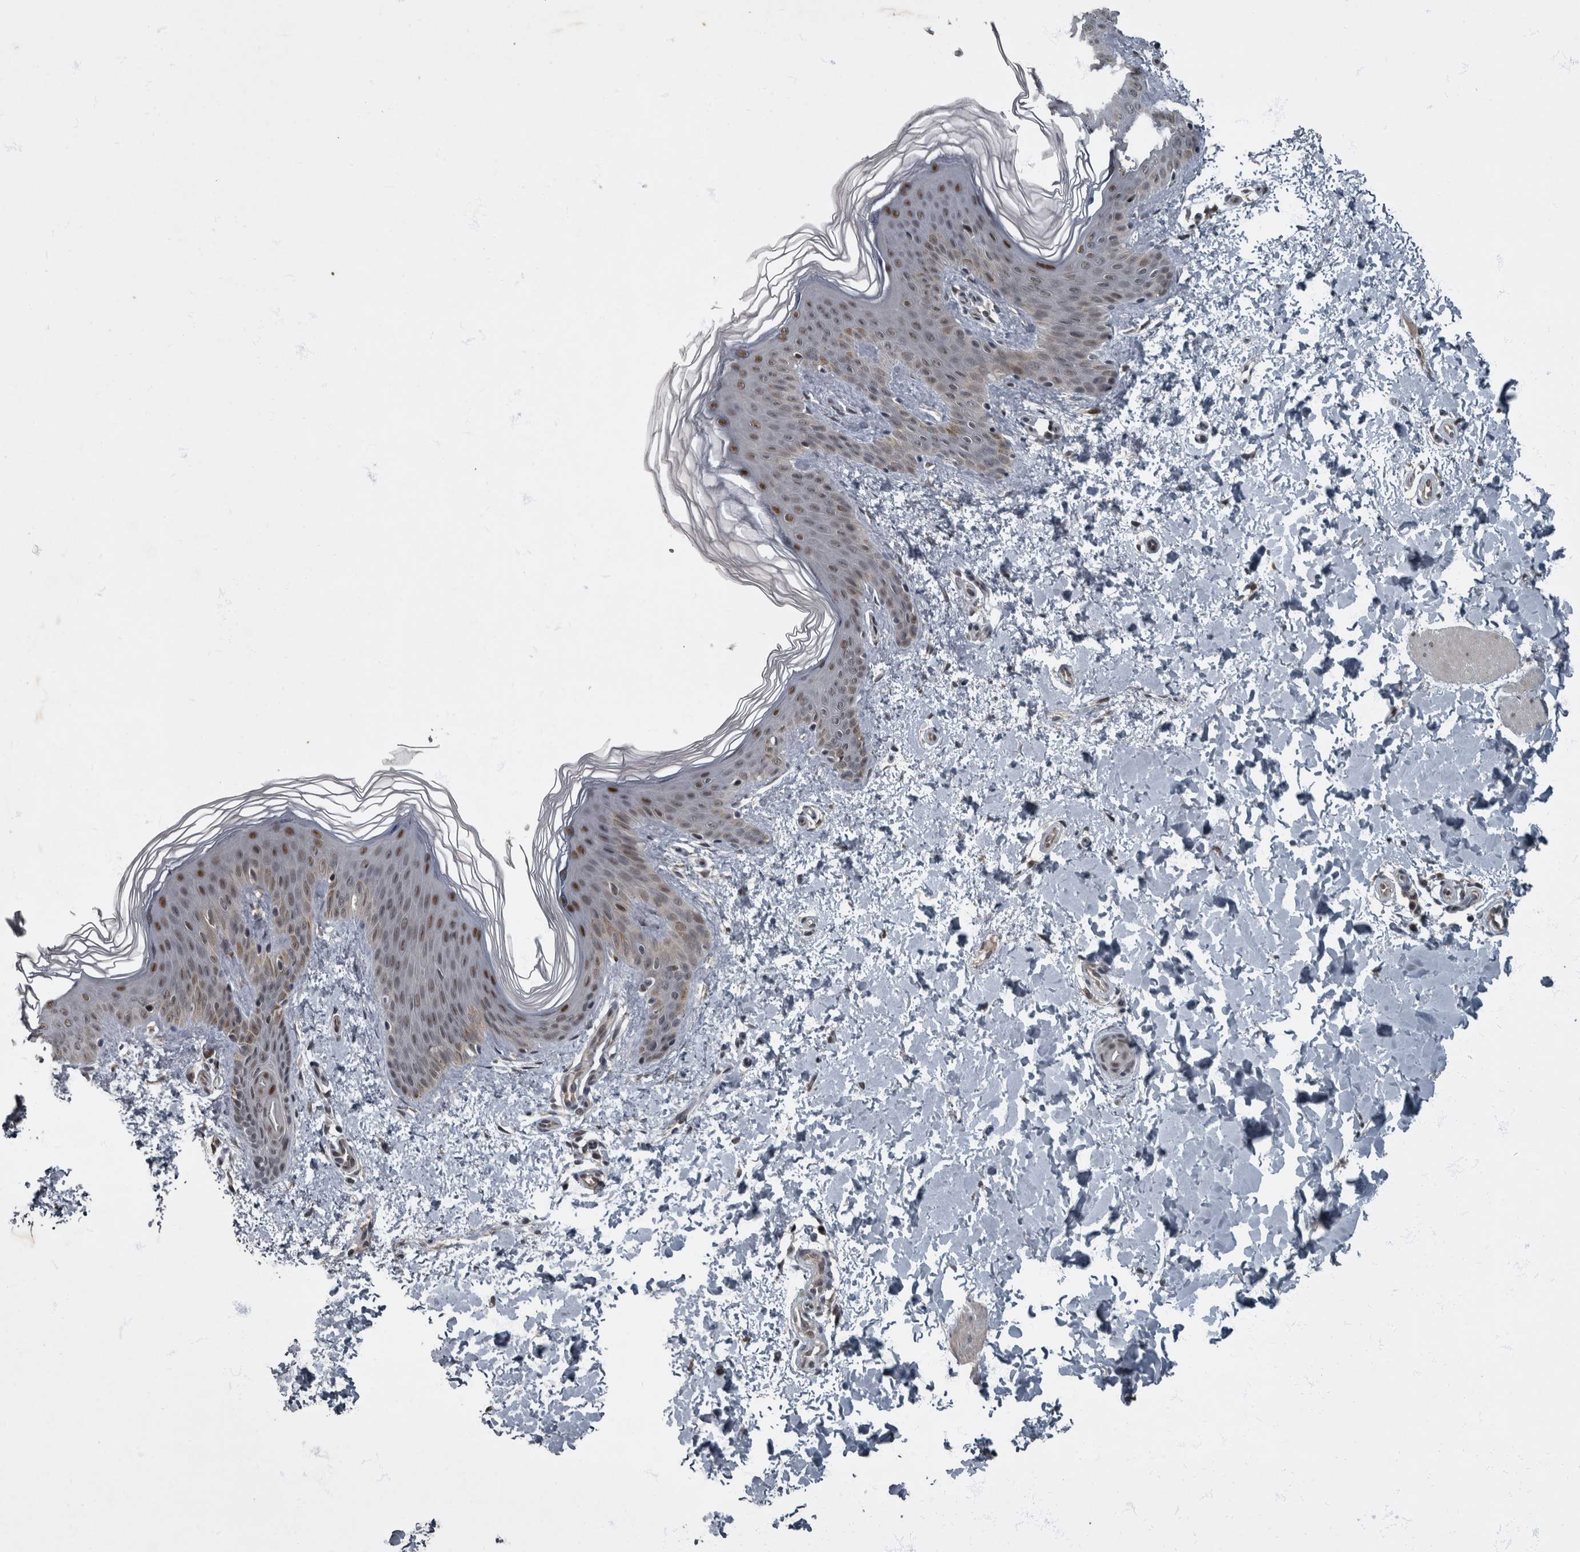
{"staining": {"intensity": "negative", "quantity": "none", "location": "none"}, "tissue": "skin", "cell_type": "Fibroblasts", "image_type": "normal", "snomed": [{"axis": "morphology", "description": "Normal tissue, NOS"}, {"axis": "morphology", "description": "Neoplasm, benign, NOS"}, {"axis": "topography", "description": "Skin"}, {"axis": "topography", "description": "Soft tissue"}], "caption": "Photomicrograph shows no protein staining in fibroblasts of normal skin. (Stains: DAB (3,3'-diaminobenzidine) IHC with hematoxylin counter stain, Microscopy: brightfield microscopy at high magnification).", "gene": "WDR33", "patient": {"sex": "male", "age": 26}}